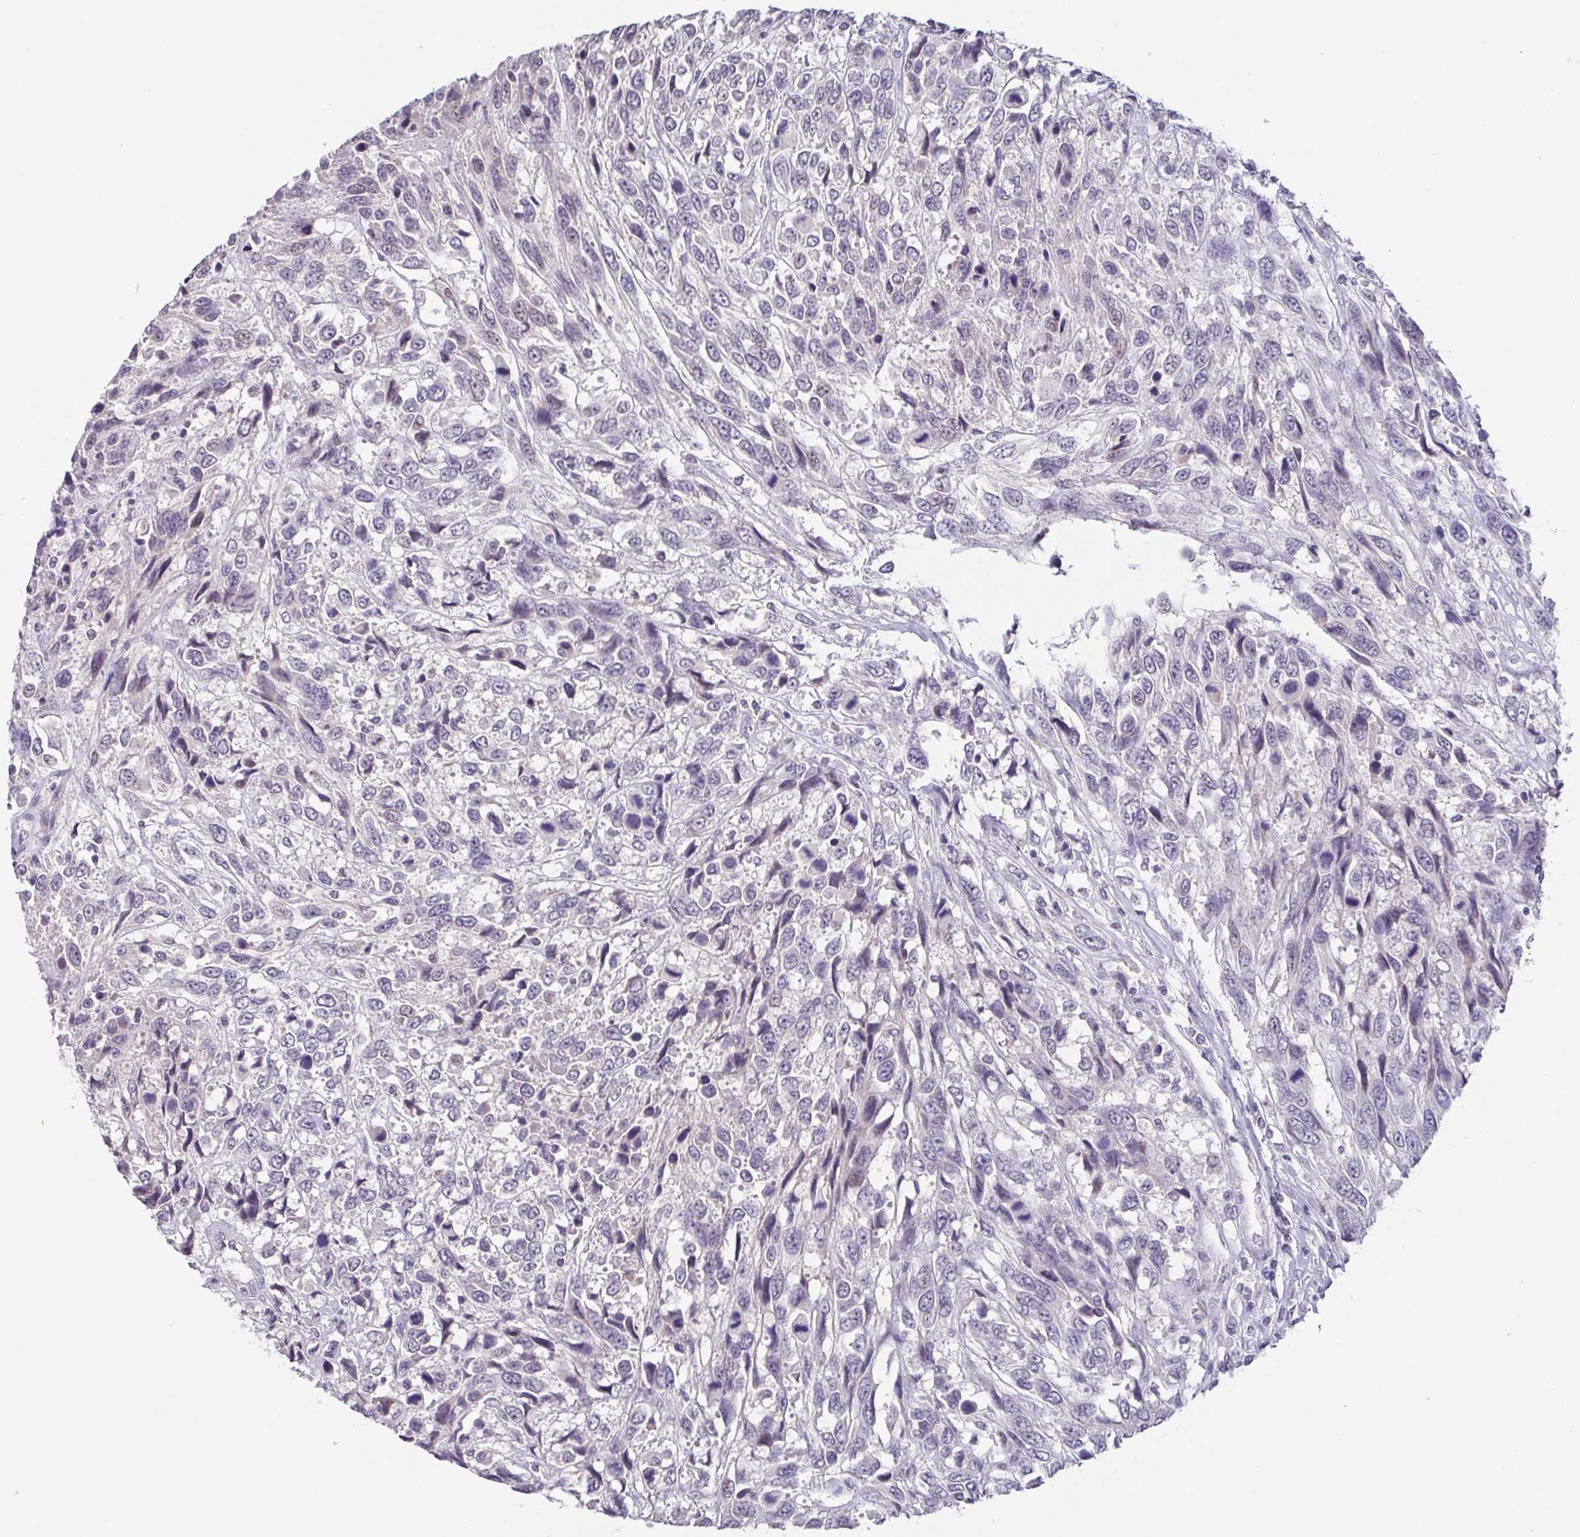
{"staining": {"intensity": "negative", "quantity": "none", "location": "none"}, "tissue": "urothelial cancer", "cell_type": "Tumor cells", "image_type": "cancer", "snomed": [{"axis": "morphology", "description": "Urothelial carcinoma, High grade"}, {"axis": "topography", "description": "Urinary bladder"}], "caption": "A photomicrograph of urothelial cancer stained for a protein displays no brown staining in tumor cells.", "gene": "GHRL", "patient": {"sex": "female", "age": 70}}